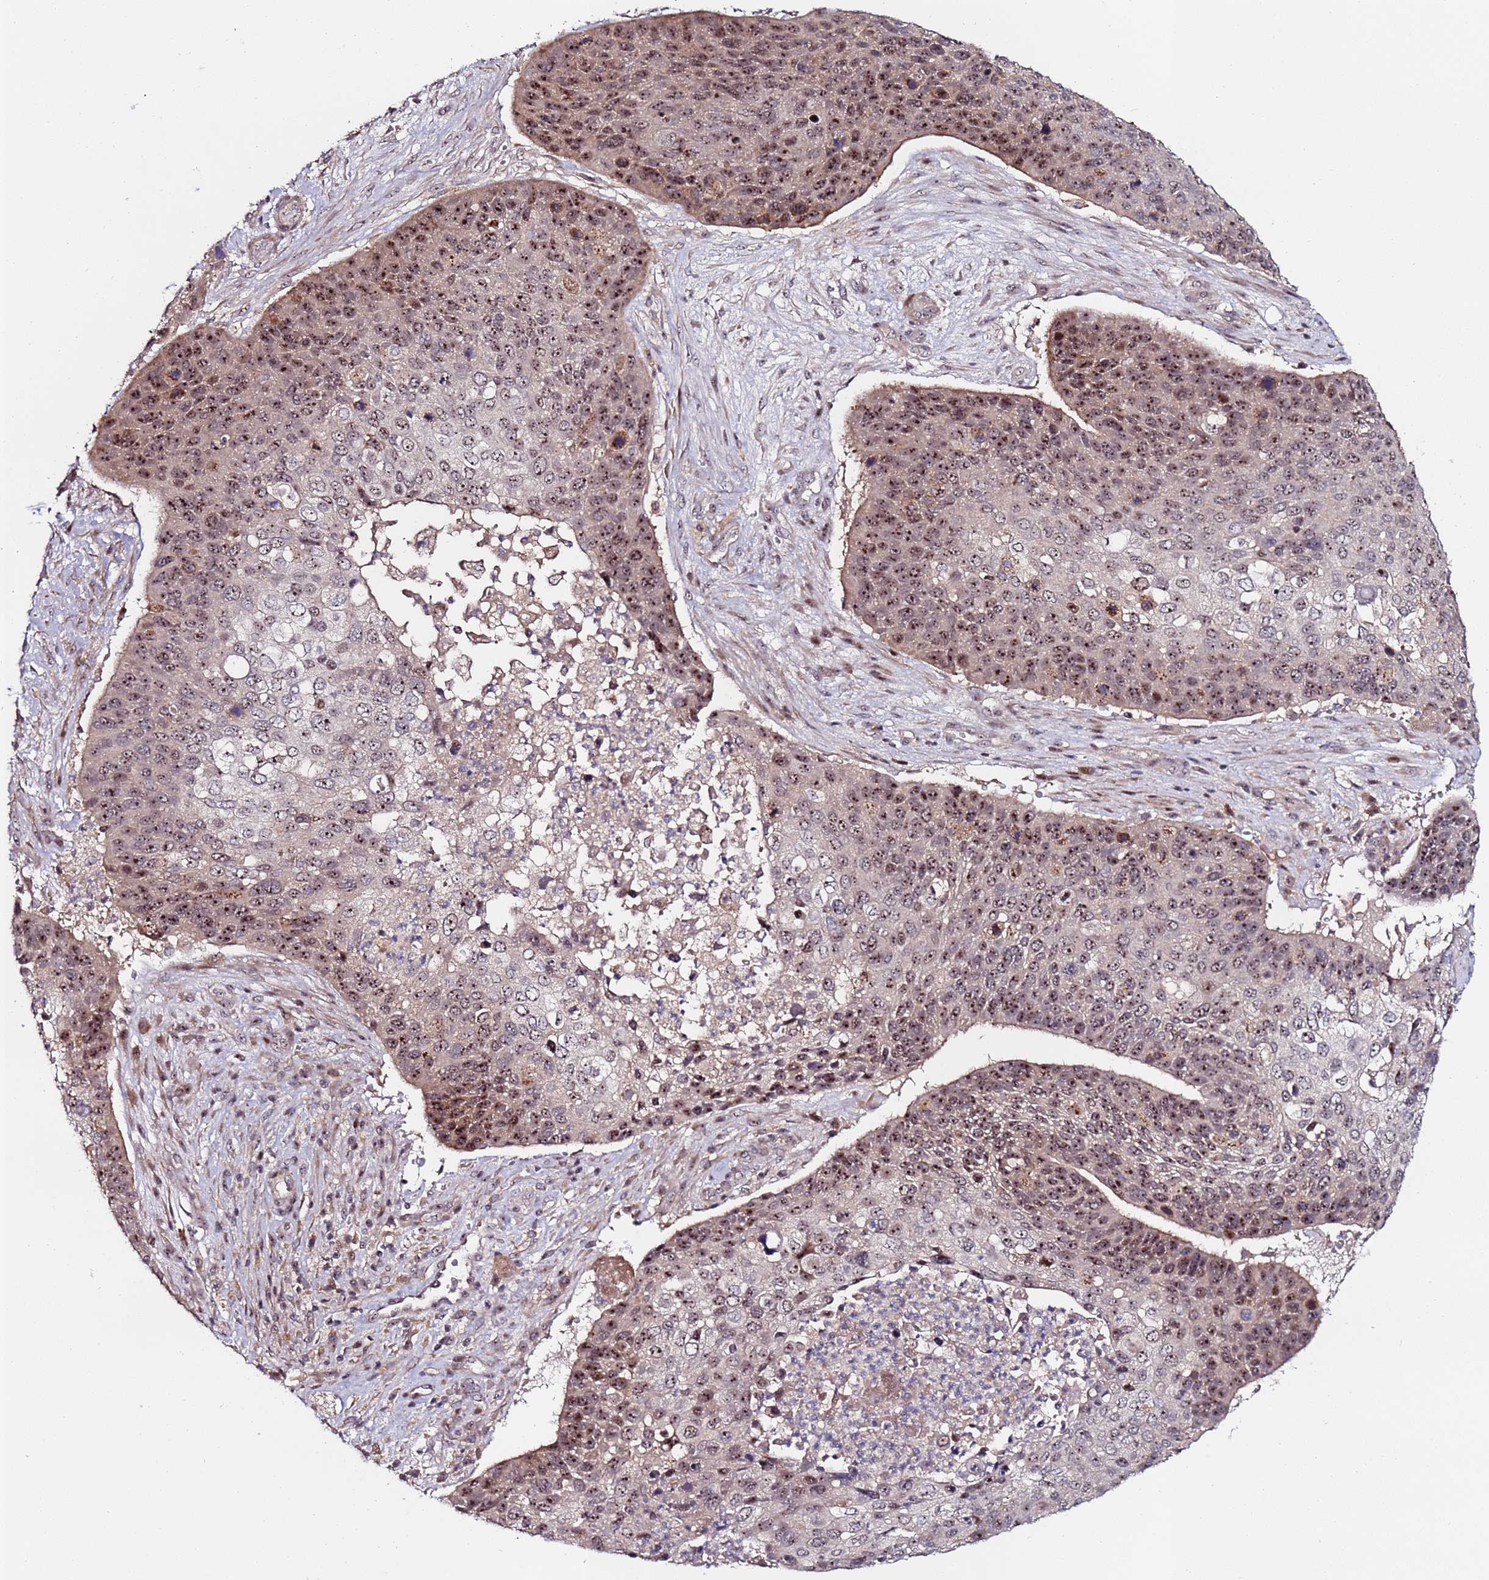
{"staining": {"intensity": "strong", "quantity": ">75%", "location": "nuclear"}, "tissue": "skin cancer", "cell_type": "Tumor cells", "image_type": "cancer", "snomed": [{"axis": "morphology", "description": "Basal cell carcinoma"}, {"axis": "topography", "description": "Skin"}], "caption": "Brown immunohistochemical staining in skin basal cell carcinoma exhibits strong nuclear expression in about >75% of tumor cells.", "gene": "KRI1", "patient": {"sex": "female", "age": 74}}